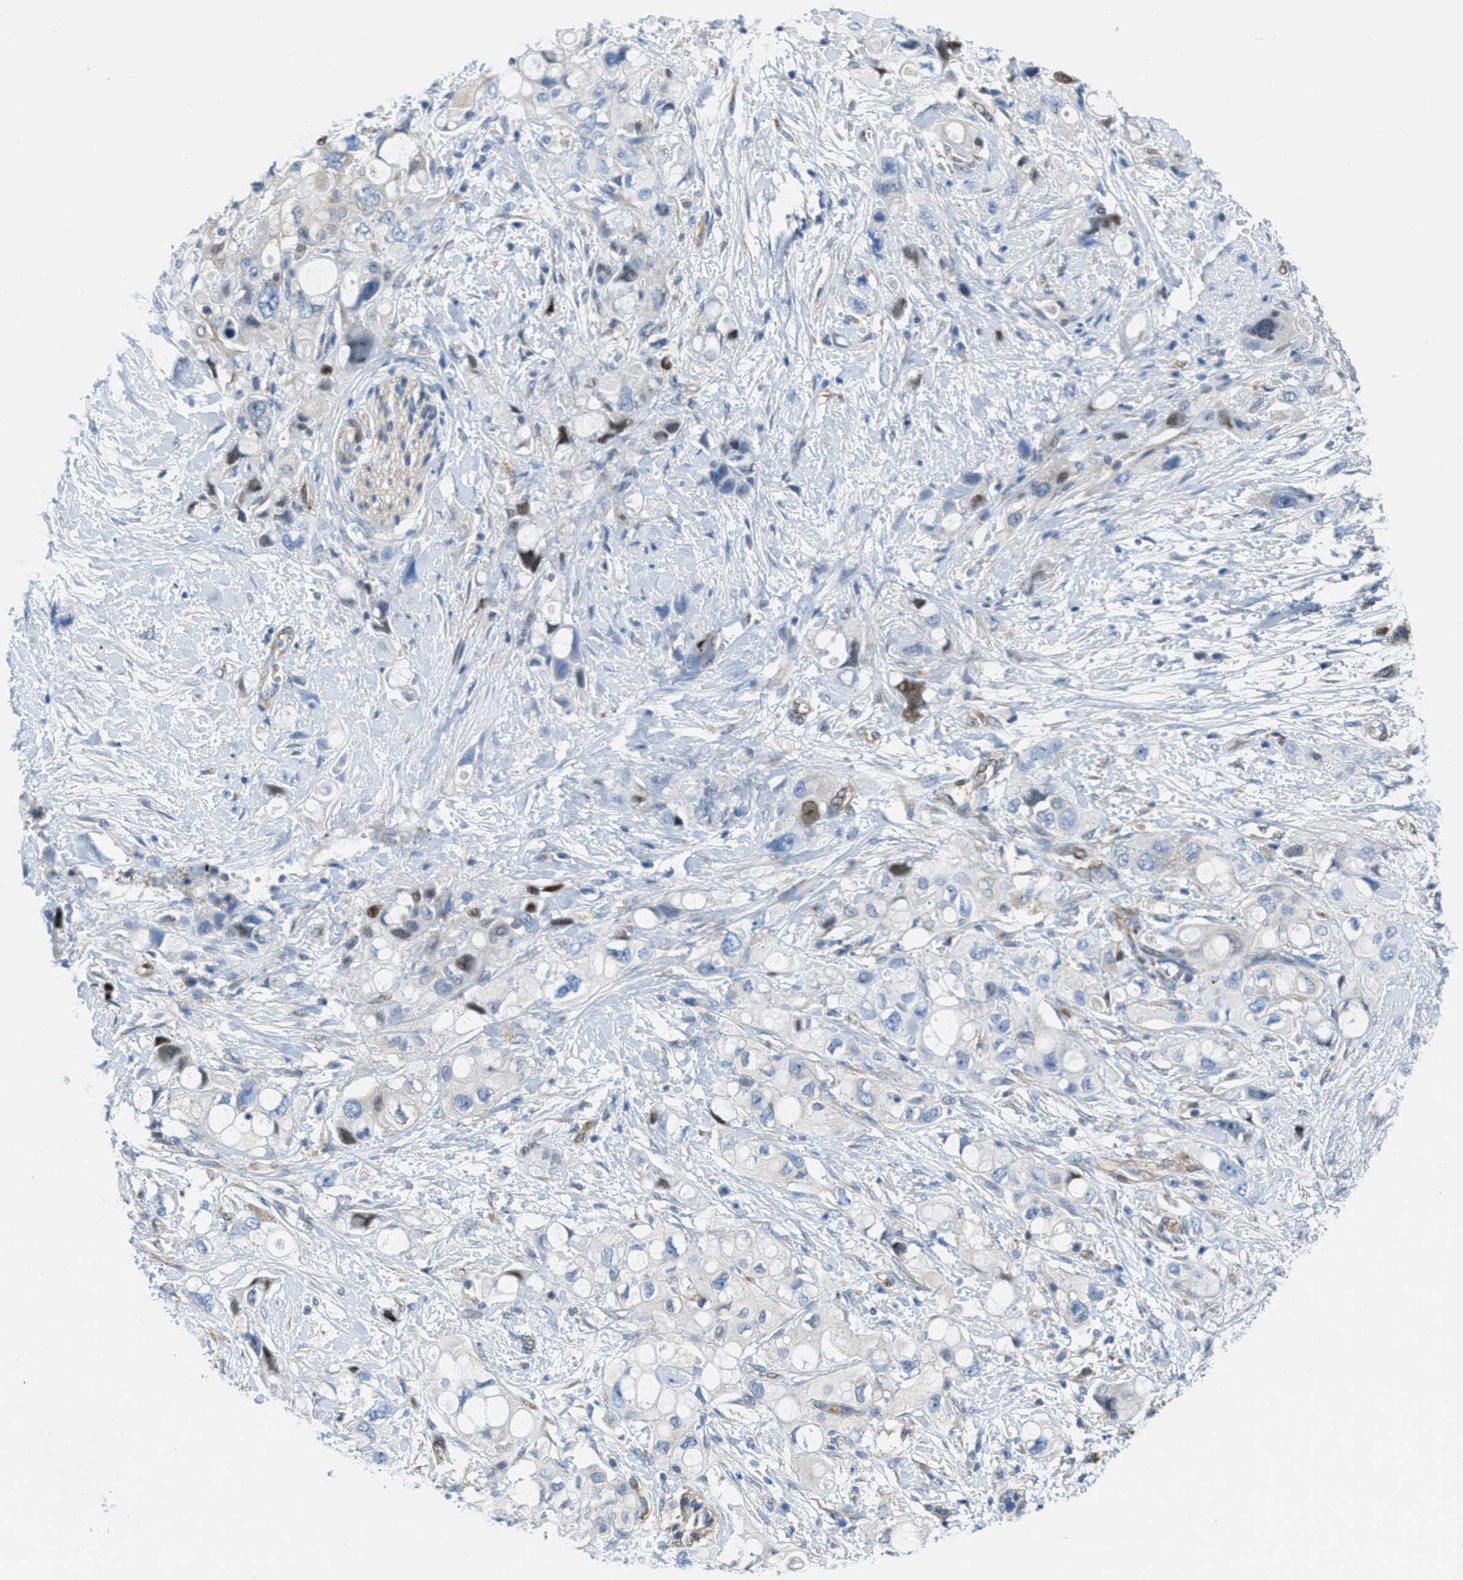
{"staining": {"intensity": "weak", "quantity": "<25%", "location": "cytoplasmic/membranous"}, "tissue": "pancreatic cancer", "cell_type": "Tumor cells", "image_type": "cancer", "snomed": [{"axis": "morphology", "description": "Adenocarcinoma, NOS"}, {"axis": "topography", "description": "Pancreas"}], "caption": "IHC photomicrograph of neoplastic tissue: human pancreatic adenocarcinoma stained with DAB exhibits no significant protein staining in tumor cells.", "gene": "MAPRE2", "patient": {"sex": "female", "age": 56}}